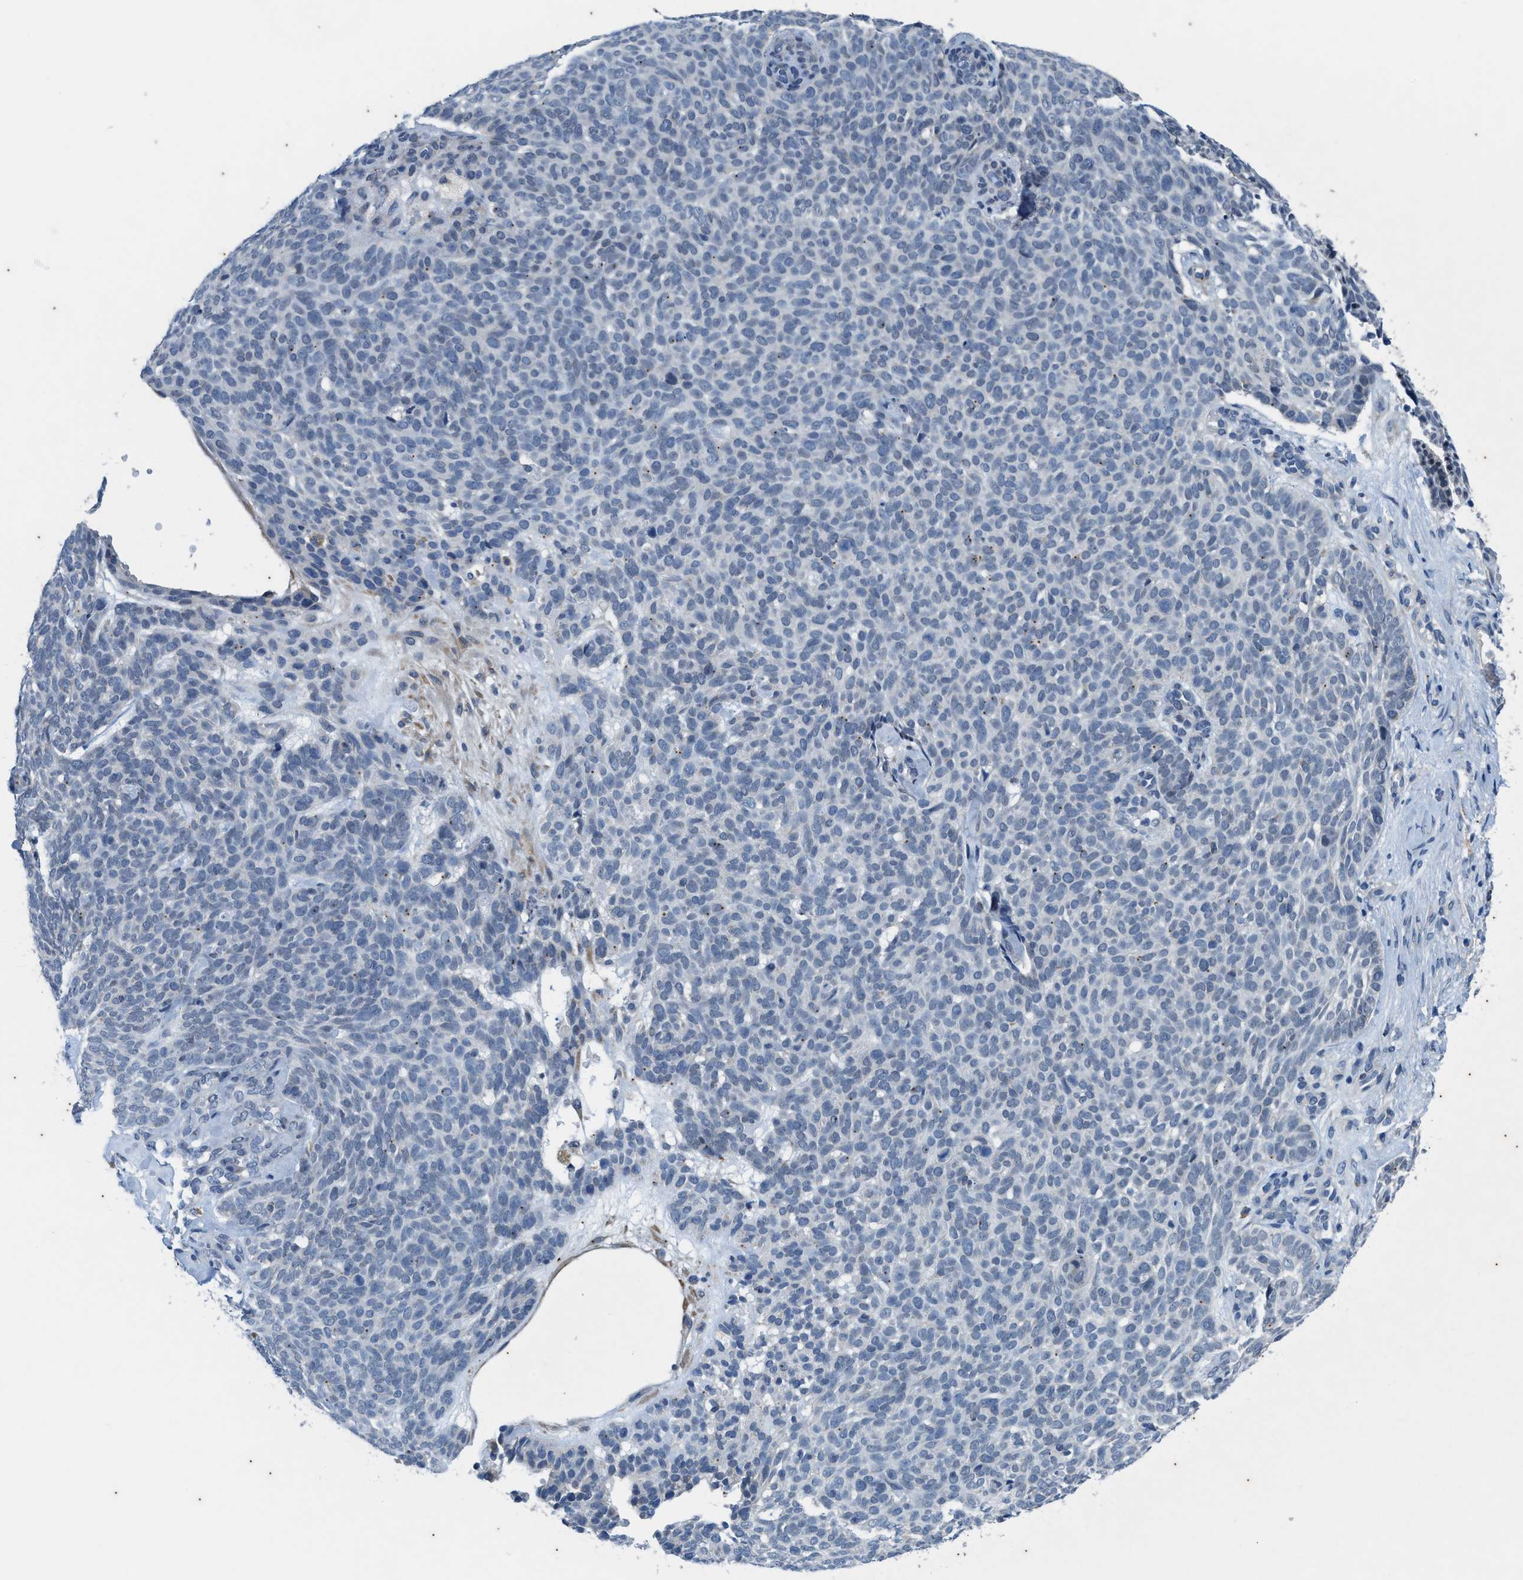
{"staining": {"intensity": "negative", "quantity": "none", "location": "none"}, "tissue": "skin cancer", "cell_type": "Tumor cells", "image_type": "cancer", "snomed": [{"axis": "morphology", "description": "Basal cell carcinoma"}, {"axis": "topography", "description": "Skin"}], "caption": "High magnification brightfield microscopy of skin basal cell carcinoma stained with DAB (3,3'-diaminobenzidine) (brown) and counterstained with hematoxylin (blue): tumor cells show no significant expression. Brightfield microscopy of immunohistochemistry stained with DAB (3,3'-diaminobenzidine) (brown) and hematoxylin (blue), captured at high magnification.", "gene": "KIF24", "patient": {"sex": "male", "age": 61}}